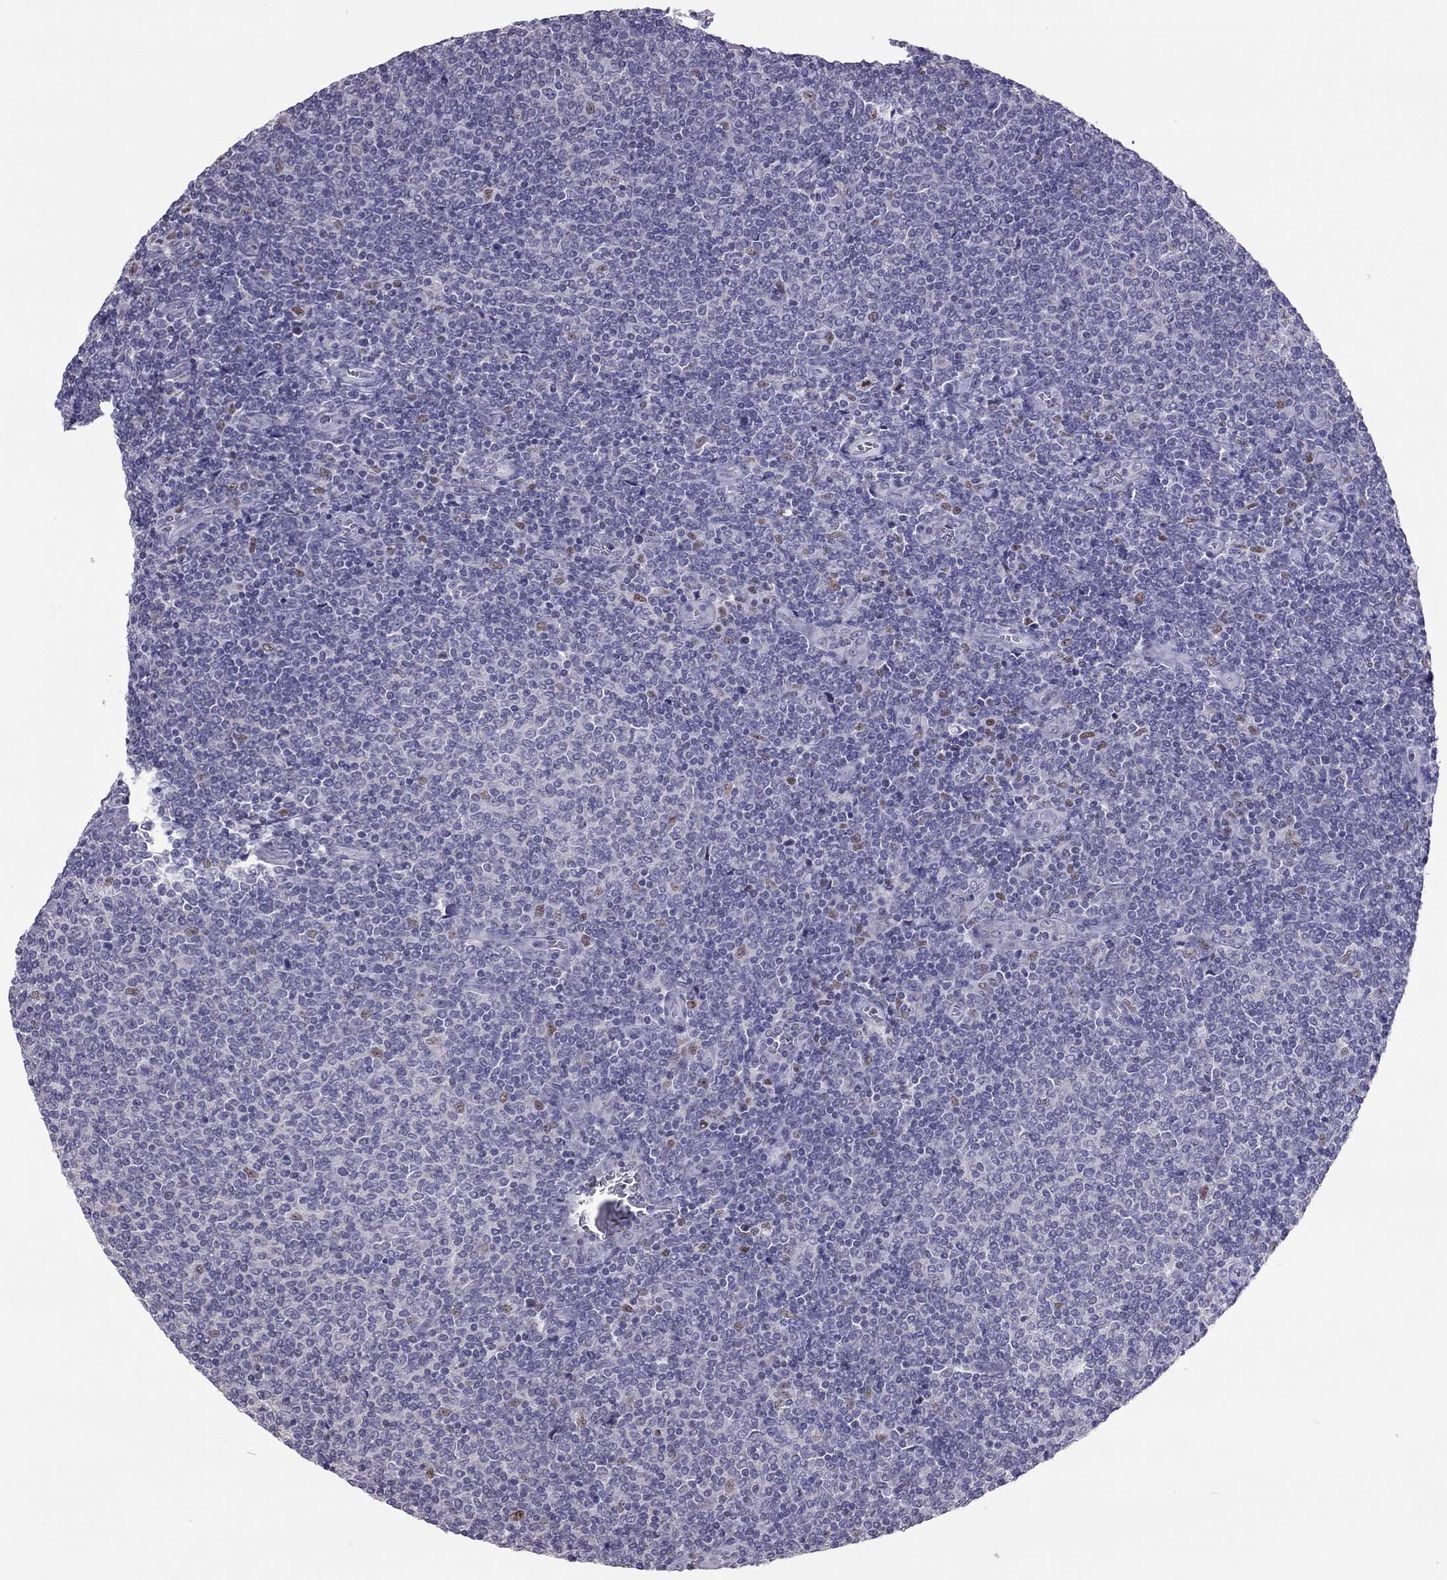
{"staining": {"intensity": "negative", "quantity": "none", "location": "none"}, "tissue": "lymphoma", "cell_type": "Tumor cells", "image_type": "cancer", "snomed": [{"axis": "morphology", "description": "Malignant lymphoma, non-Hodgkin's type, Low grade"}, {"axis": "topography", "description": "Lymph node"}], "caption": "This micrograph is of lymphoma stained with IHC to label a protein in brown with the nuclei are counter-stained blue. There is no staining in tumor cells. Nuclei are stained in blue.", "gene": "SPINT3", "patient": {"sex": "male", "age": 52}}